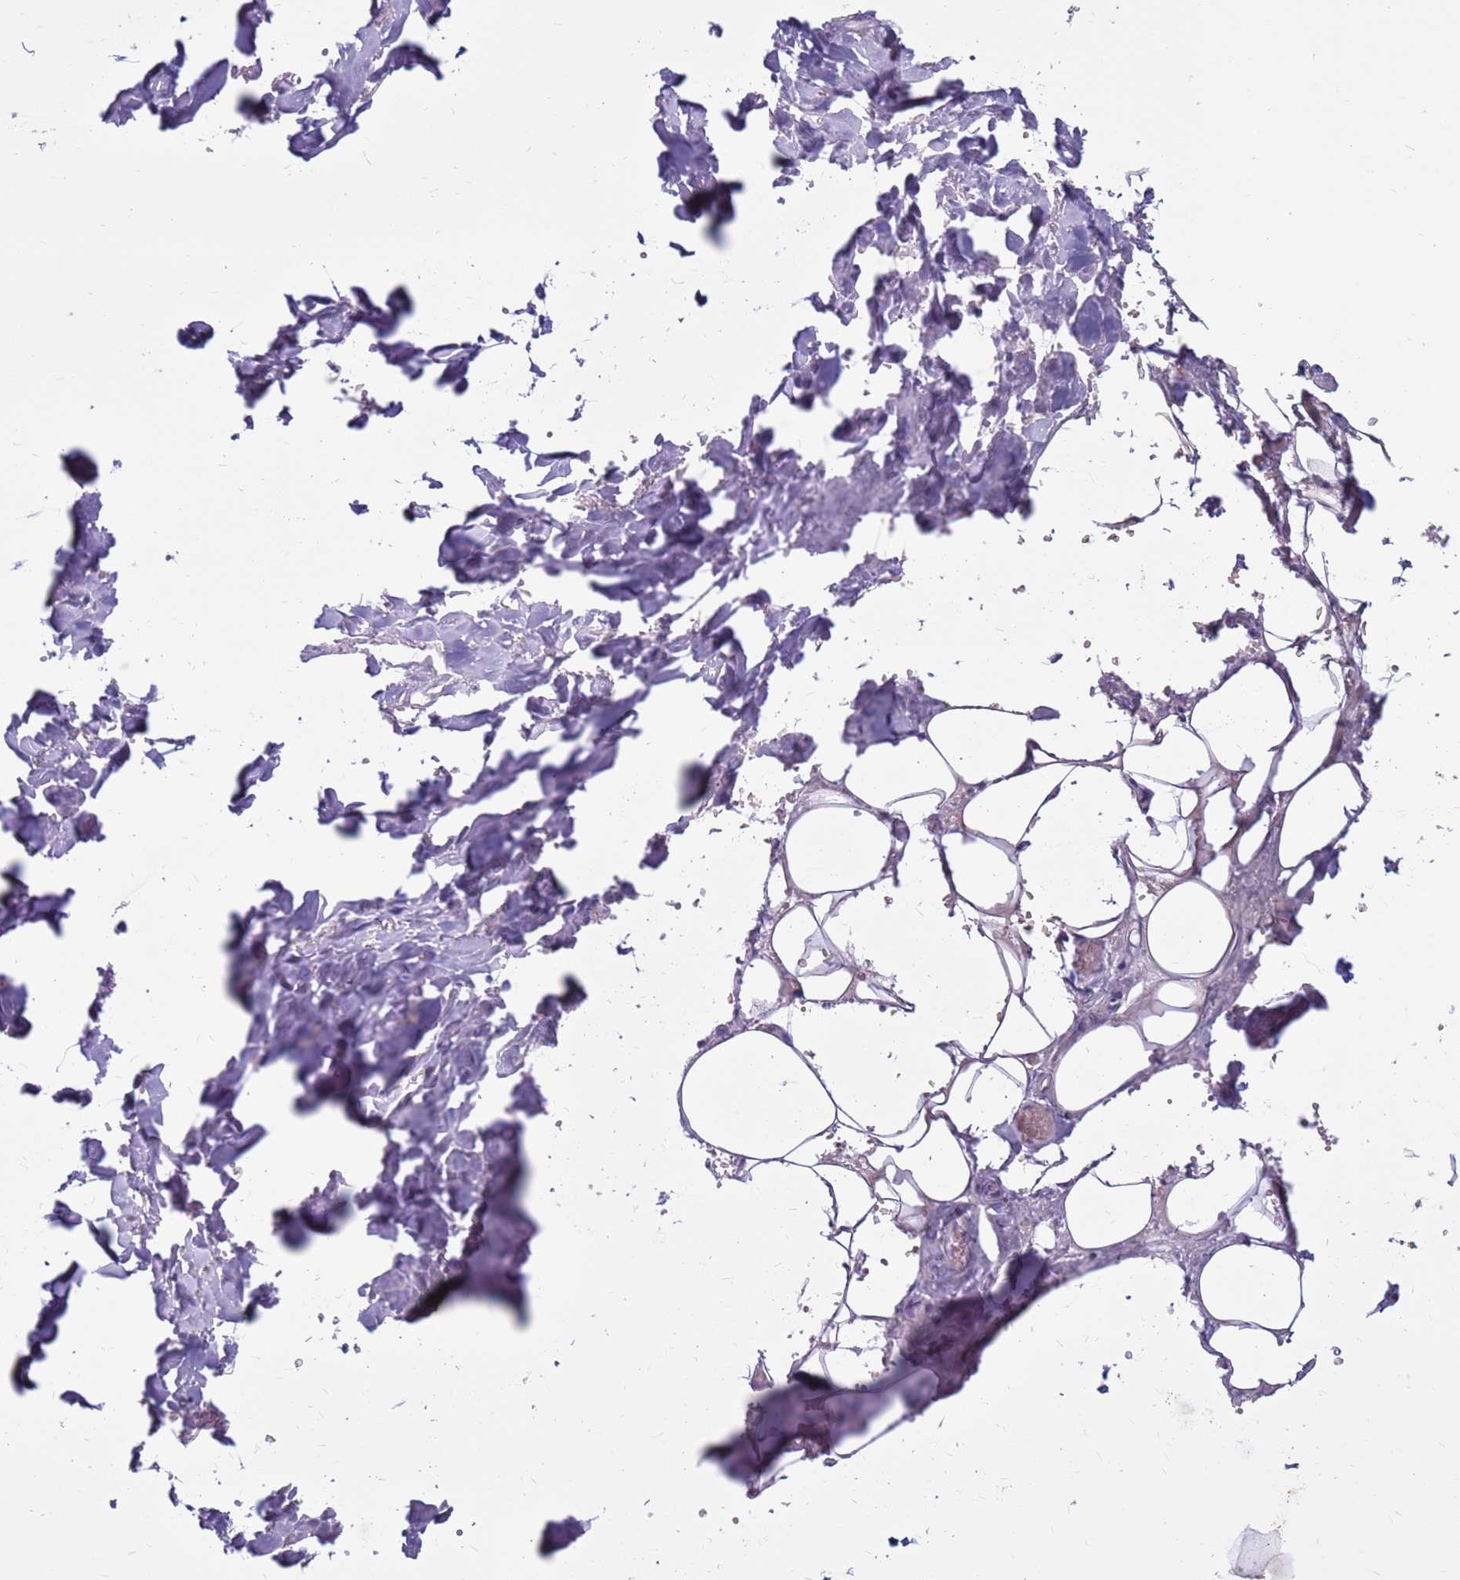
{"staining": {"intensity": "negative", "quantity": "none", "location": "none"}, "tissue": "adipose tissue", "cell_type": "Adipocytes", "image_type": "normal", "snomed": [{"axis": "morphology", "description": "Normal tissue, NOS"}, {"axis": "topography", "description": "Salivary gland"}, {"axis": "topography", "description": "Peripheral nerve tissue"}], "caption": "This is a histopathology image of immunohistochemistry staining of normal adipose tissue, which shows no expression in adipocytes.", "gene": "CDK2AP2", "patient": {"sex": "male", "age": 38}}